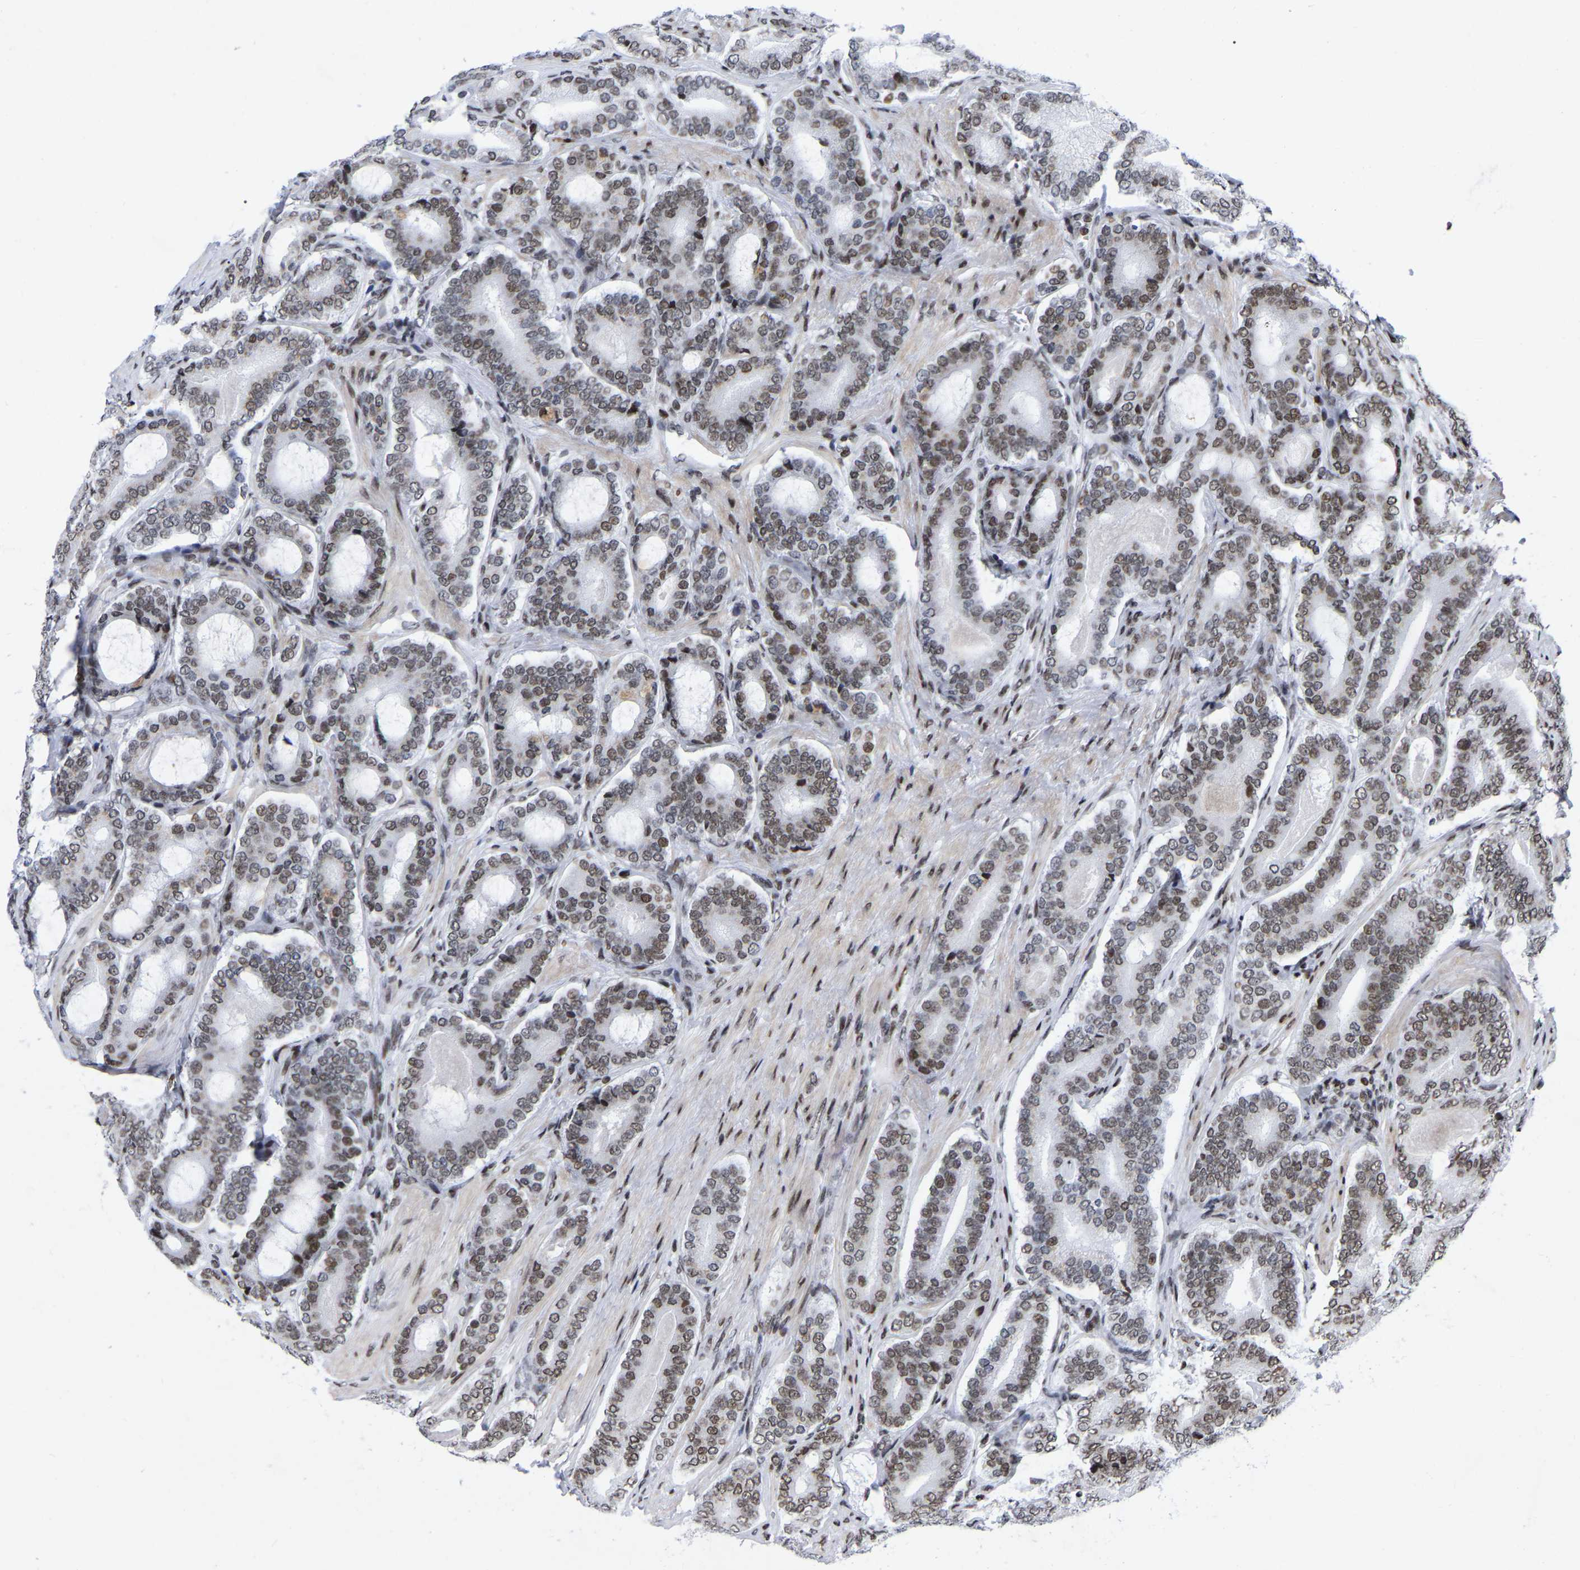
{"staining": {"intensity": "weak", "quantity": ">75%", "location": "nuclear"}, "tissue": "prostate cancer", "cell_type": "Tumor cells", "image_type": "cancer", "snomed": [{"axis": "morphology", "description": "Adenocarcinoma, High grade"}, {"axis": "topography", "description": "Prostate"}], "caption": "Weak nuclear protein staining is seen in about >75% of tumor cells in adenocarcinoma (high-grade) (prostate). (DAB IHC, brown staining for protein, blue staining for nuclei).", "gene": "PRCC", "patient": {"sex": "male", "age": 60}}